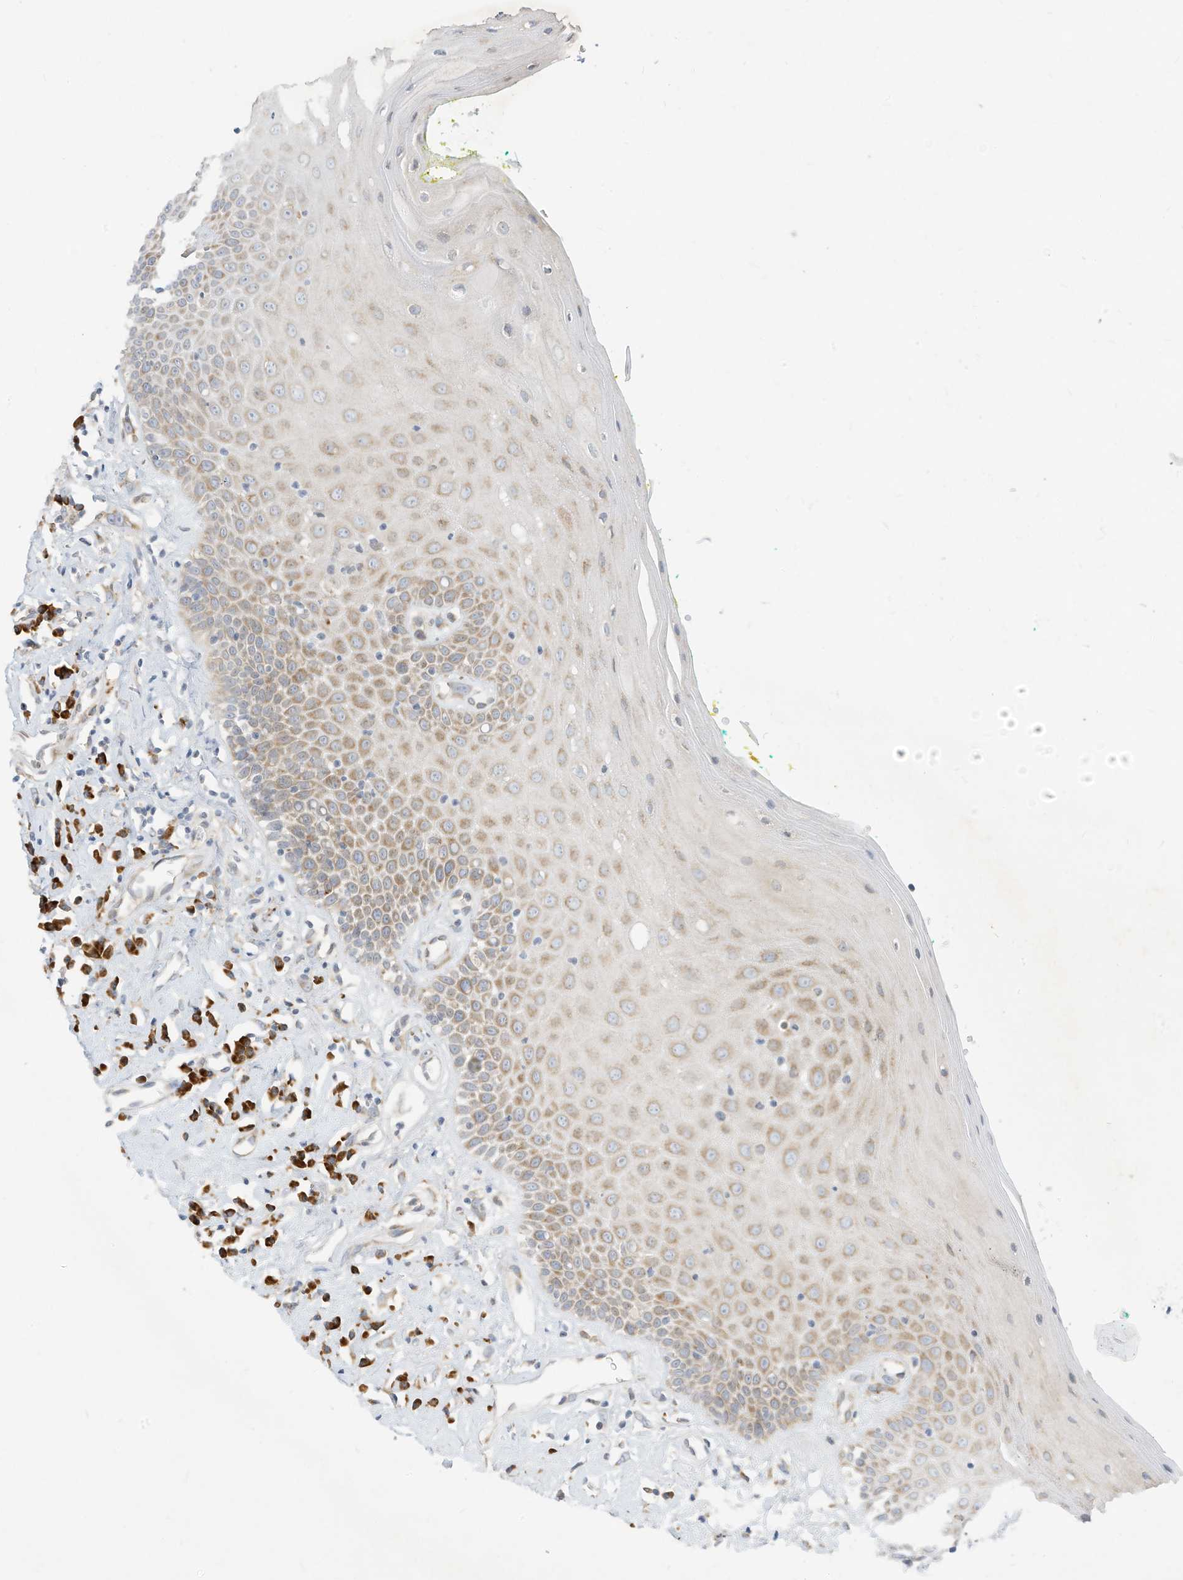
{"staining": {"intensity": "weak", "quantity": ">75%", "location": "cytoplasmic/membranous"}, "tissue": "oral mucosa", "cell_type": "Squamous epithelial cells", "image_type": "normal", "snomed": [{"axis": "morphology", "description": "Normal tissue, NOS"}, {"axis": "morphology", "description": "Squamous cell carcinoma, NOS"}, {"axis": "topography", "description": "Oral tissue"}, {"axis": "topography", "description": "Head-Neck"}], "caption": "Oral mucosa stained with DAB immunohistochemistry reveals low levels of weak cytoplasmic/membranous expression in approximately >75% of squamous epithelial cells.", "gene": "STT3A", "patient": {"sex": "female", "age": 70}}